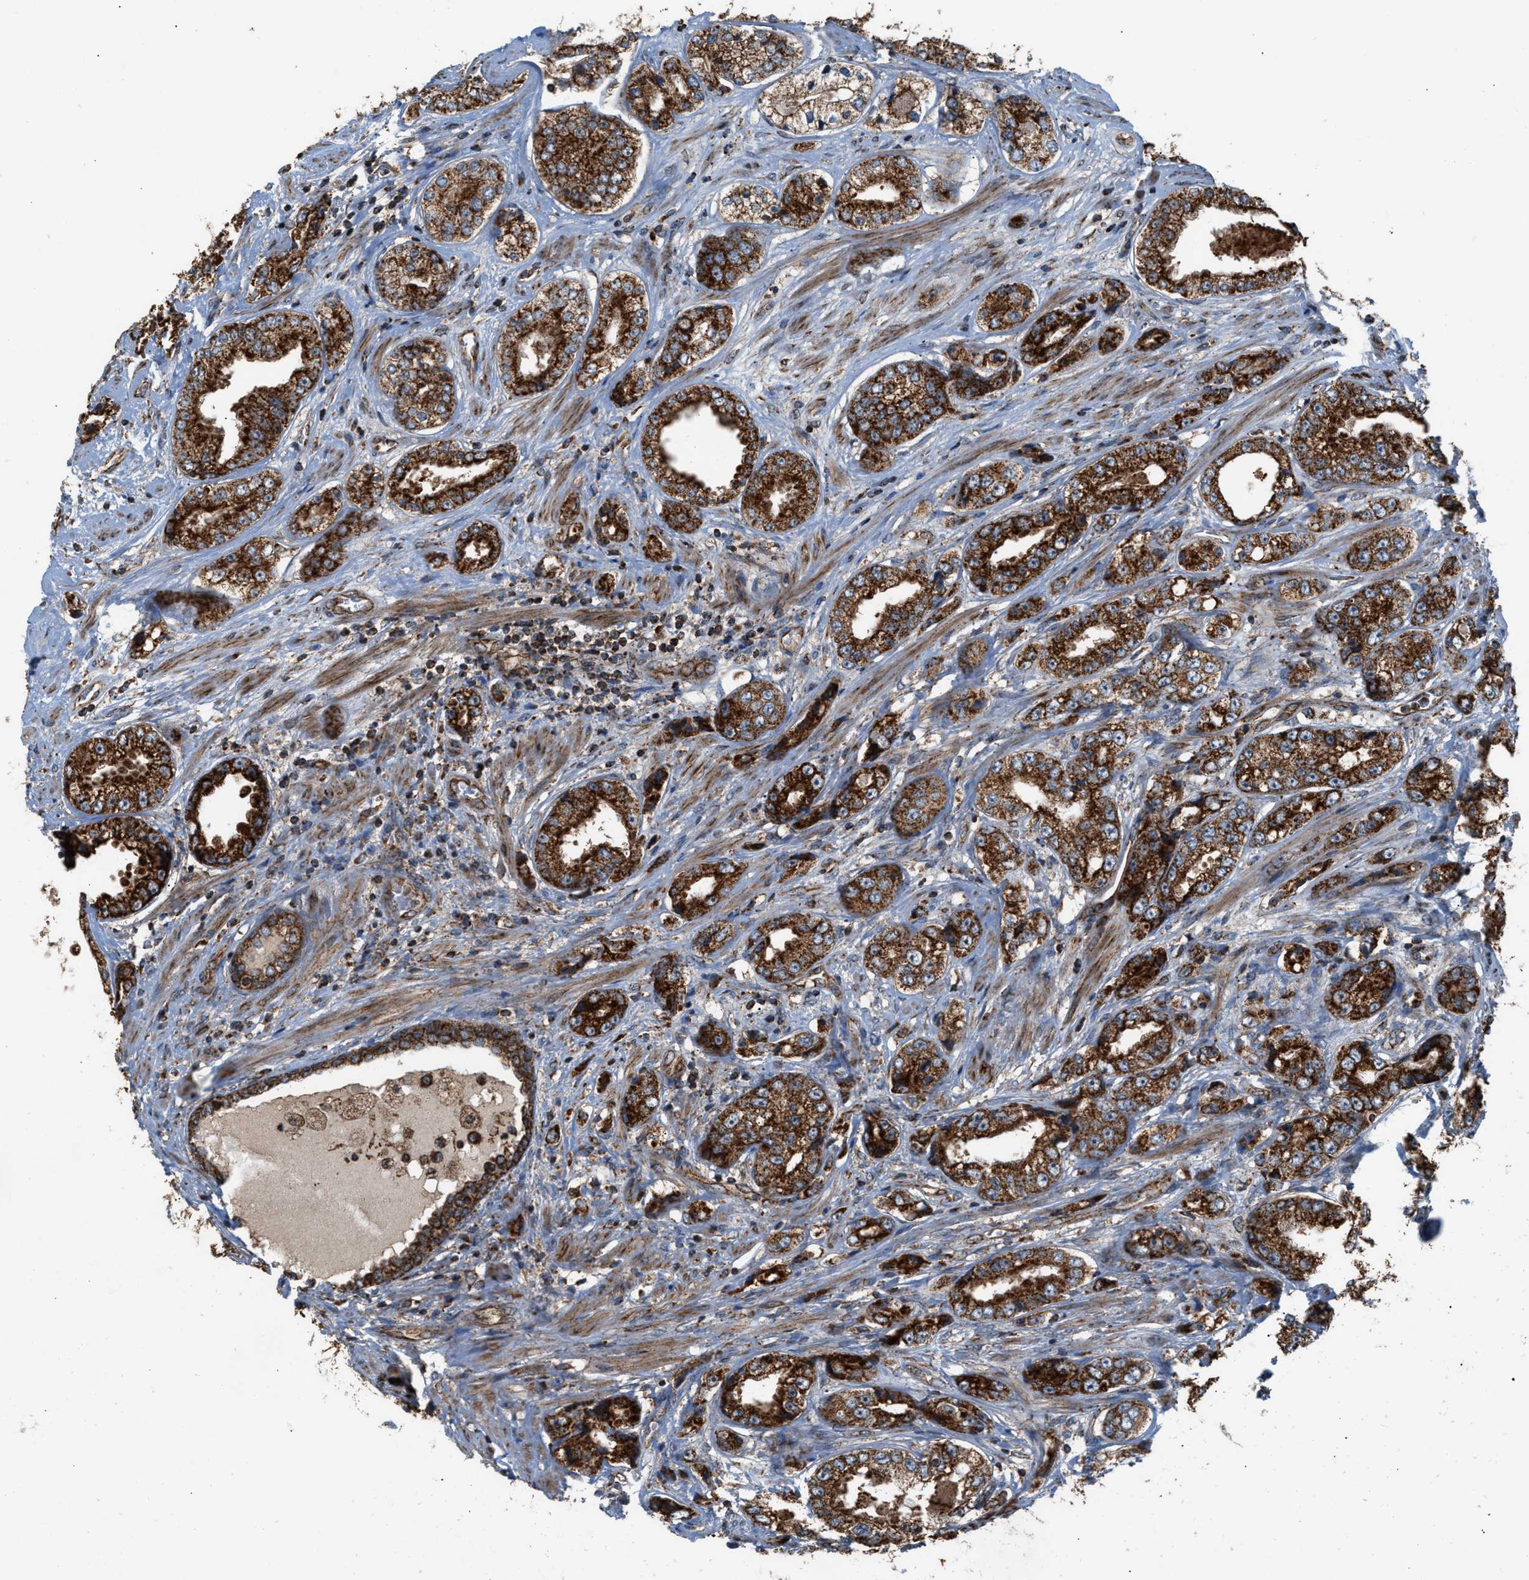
{"staining": {"intensity": "strong", "quantity": ">75%", "location": "cytoplasmic/membranous"}, "tissue": "prostate cancer", "cell_type": "Tumor cells", "image_type": "cancer", "snomed": [{"axis": "morphology", "description": "Adenocarcinoma, High grade"}, {"axis": "topography", "description": "Prostate"}], "caption": "Immunohistochemistry of prostate cancer shows high levels of strong cytoplasmic/membranous expression in about >75% of tumor cells.", "gene": "SGSM2", "patient": {"sex": "male", "age": 61}}